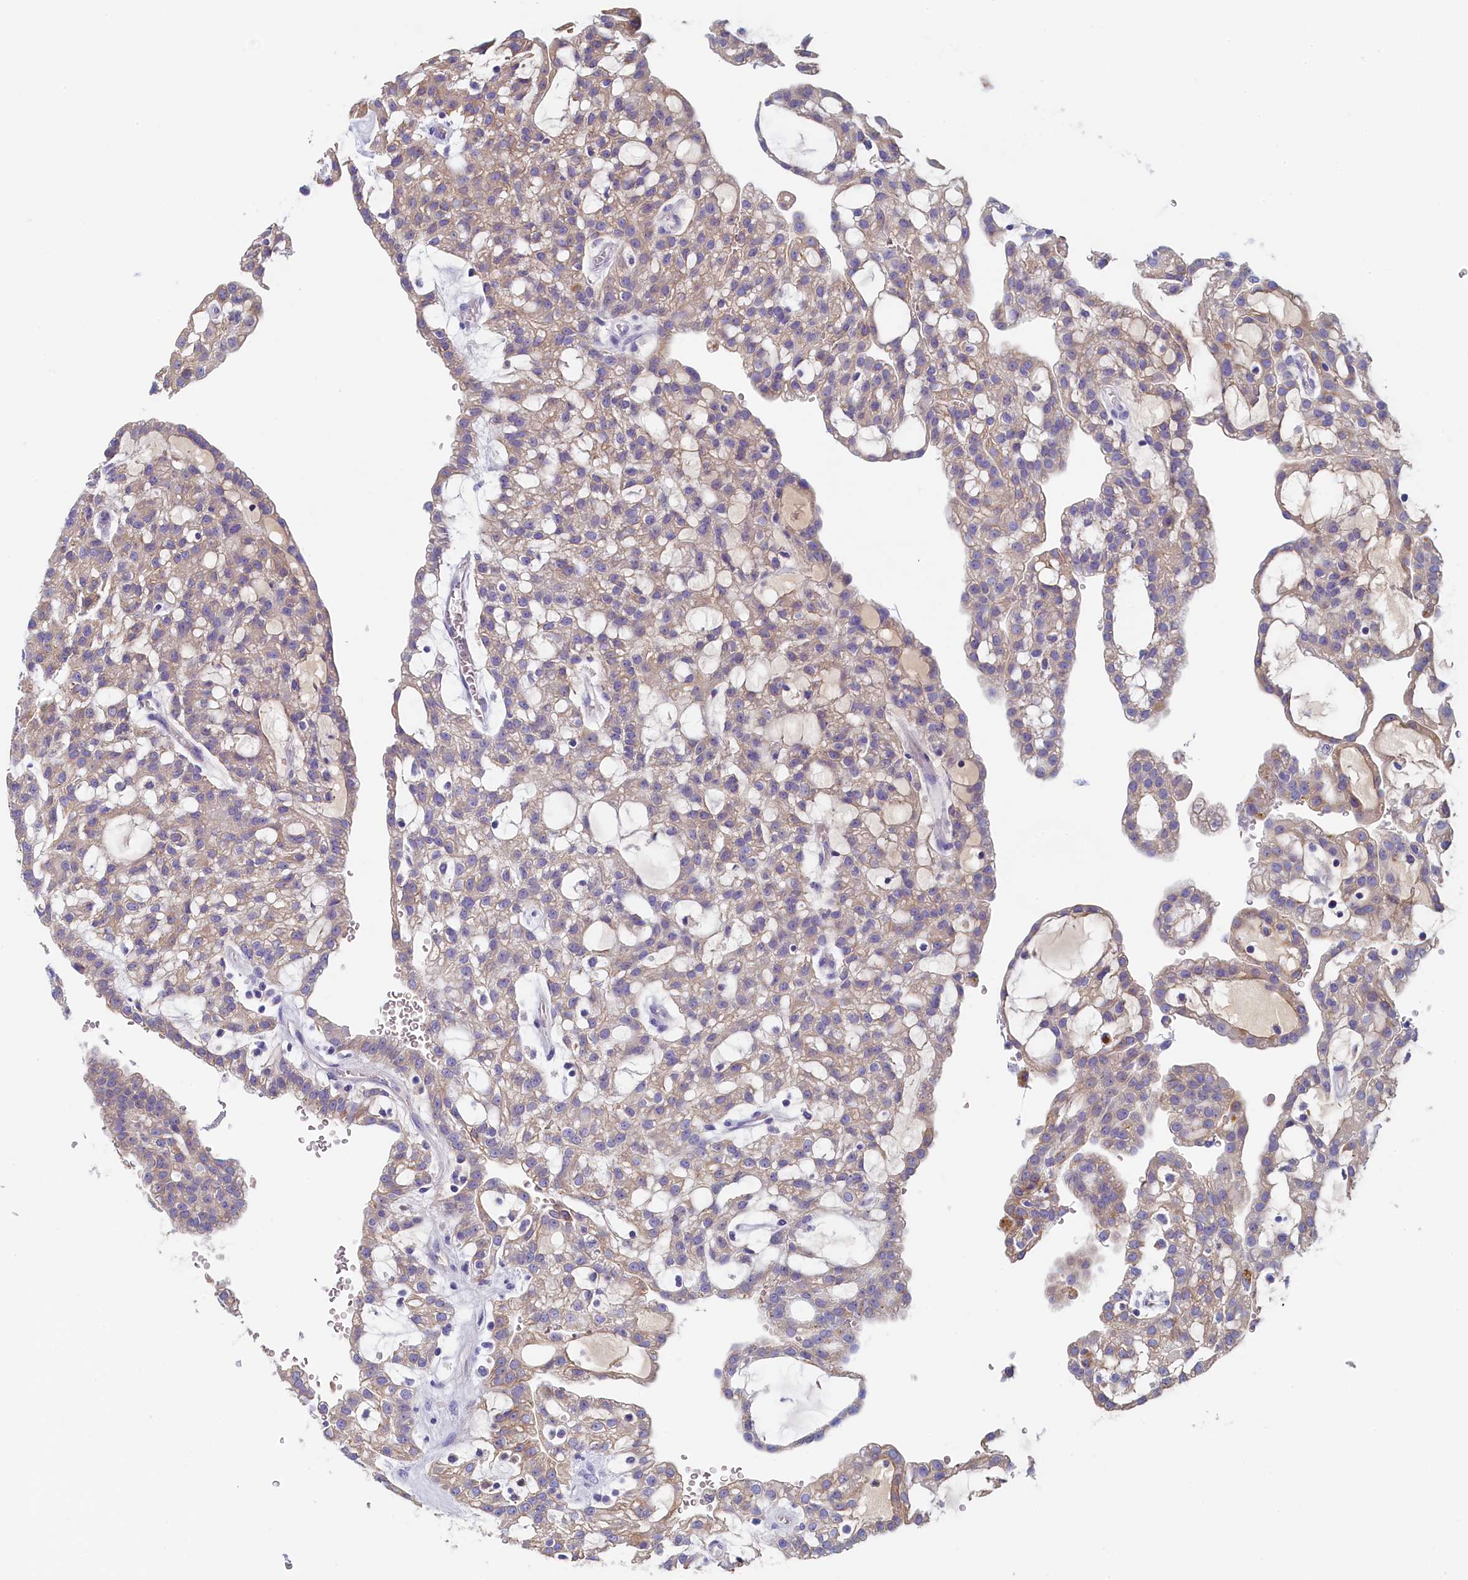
{"staining": {"intensity": "weak", "quantity": "25%-75%", "location": "cytoplasmic/membranous"}, "tissue": "renal cancer", "cell_type": "Tumor cells", "image_type": "cancer", "snomed": [{"axis": "morphology", "description": "Adenocarcinoma, NOS"}, {"axis": "topography", "description": "Kidney"}], "caption": "Renal cancer stained with immunohistochemistry exhibits weak cytoplasmic/membranous staining in about 25%-75% of tumor cells.", "gene": "GUCA1C", "patient": {"sex": "male", "age": 63}}